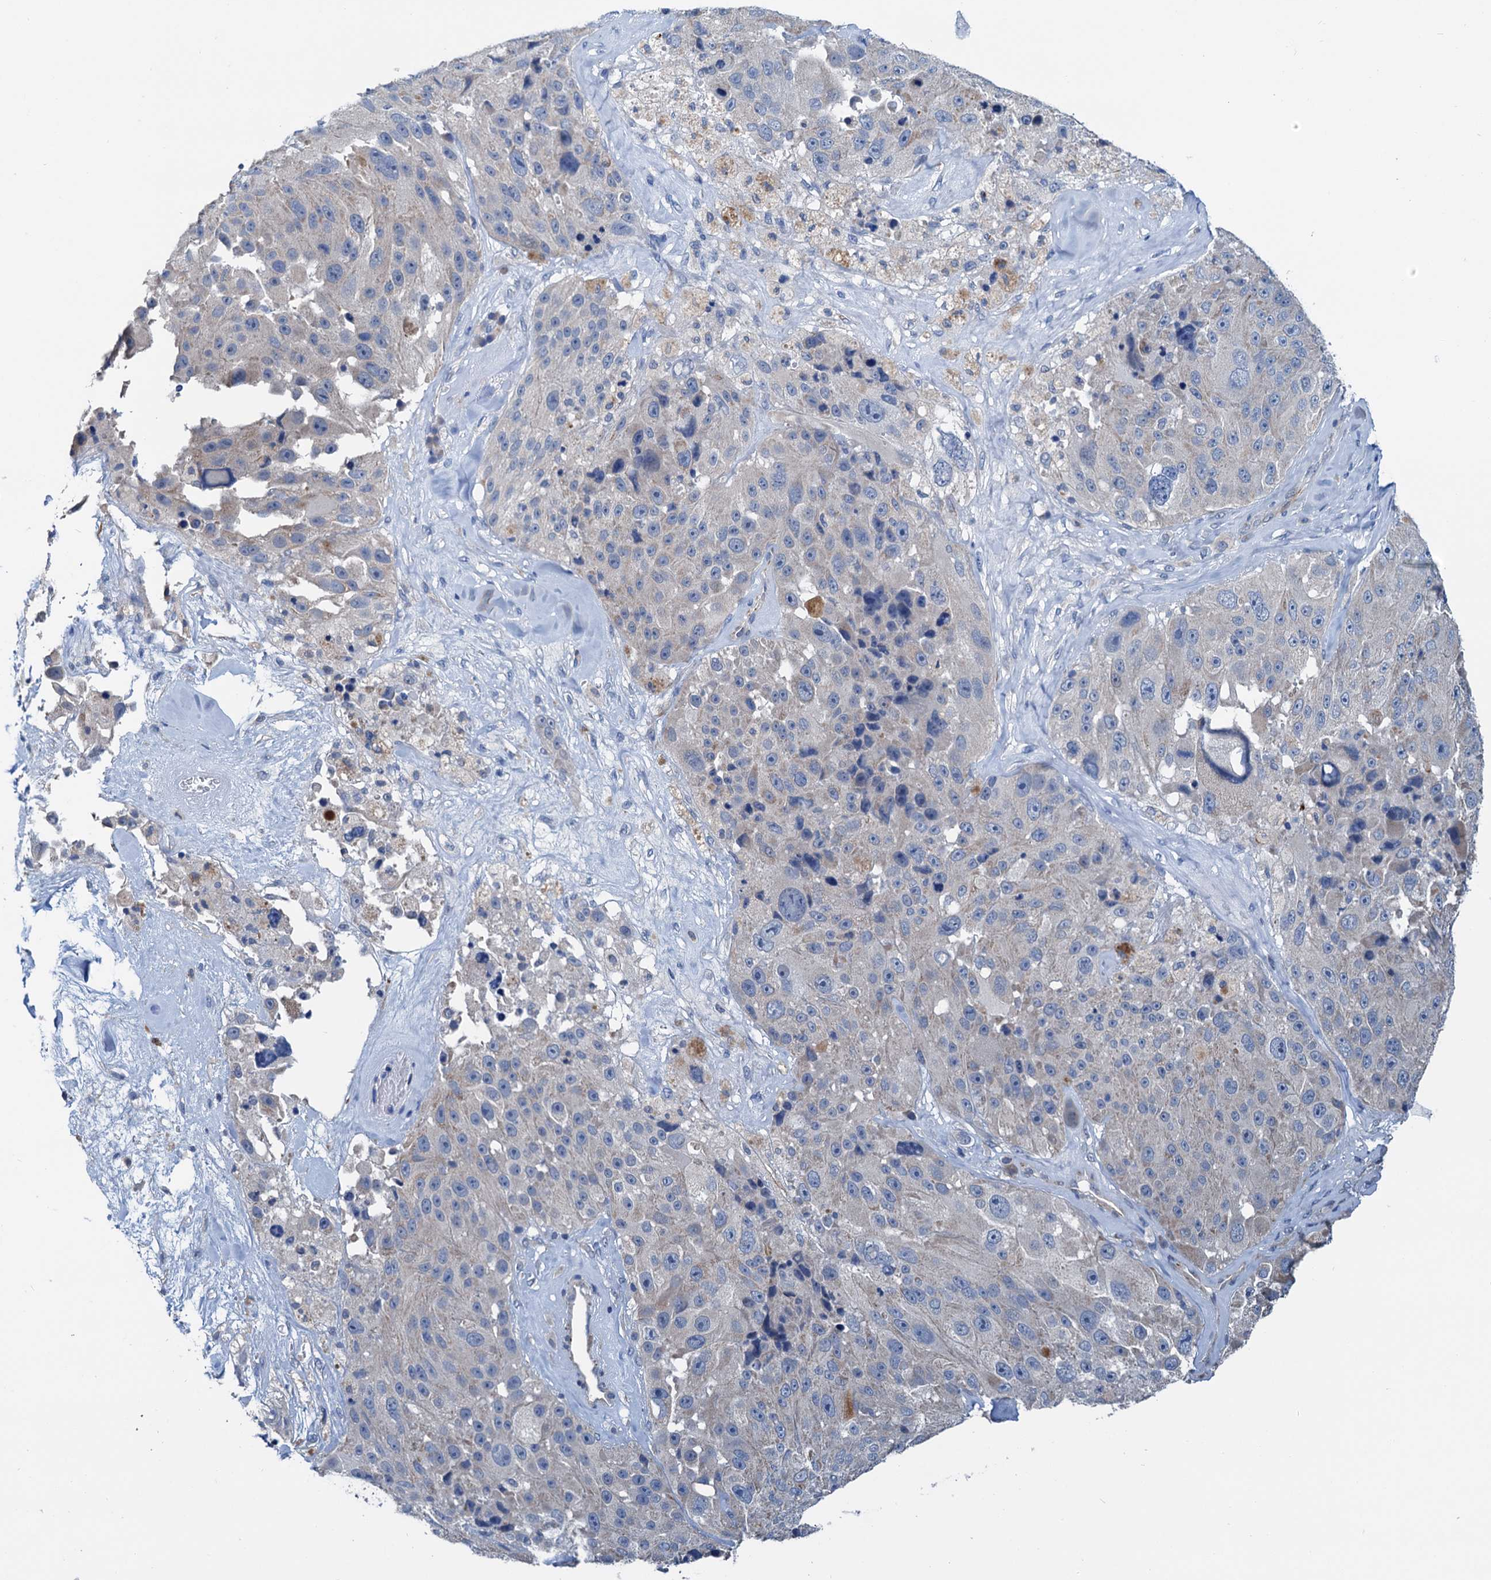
{"staining": {"intensity": "negative", "quantity": "none", "location": "none"}, "tissue": "melanoma", "cell_type": "Tumor cells", "image_type": "cancer", "snomed": [{"axis": "morphology", "description": "Malignant melanoma, Metastatic site"}, {"axis": "topography", "description": "Lymph node"}], "caption": "Tumor cells show no significant staining in melanoma. (Immunohistochemistry (ihc), brightfield microscopy, high magnification).", "gene": "ELAC1", "patient": {"sex": "male", "age": 62}}